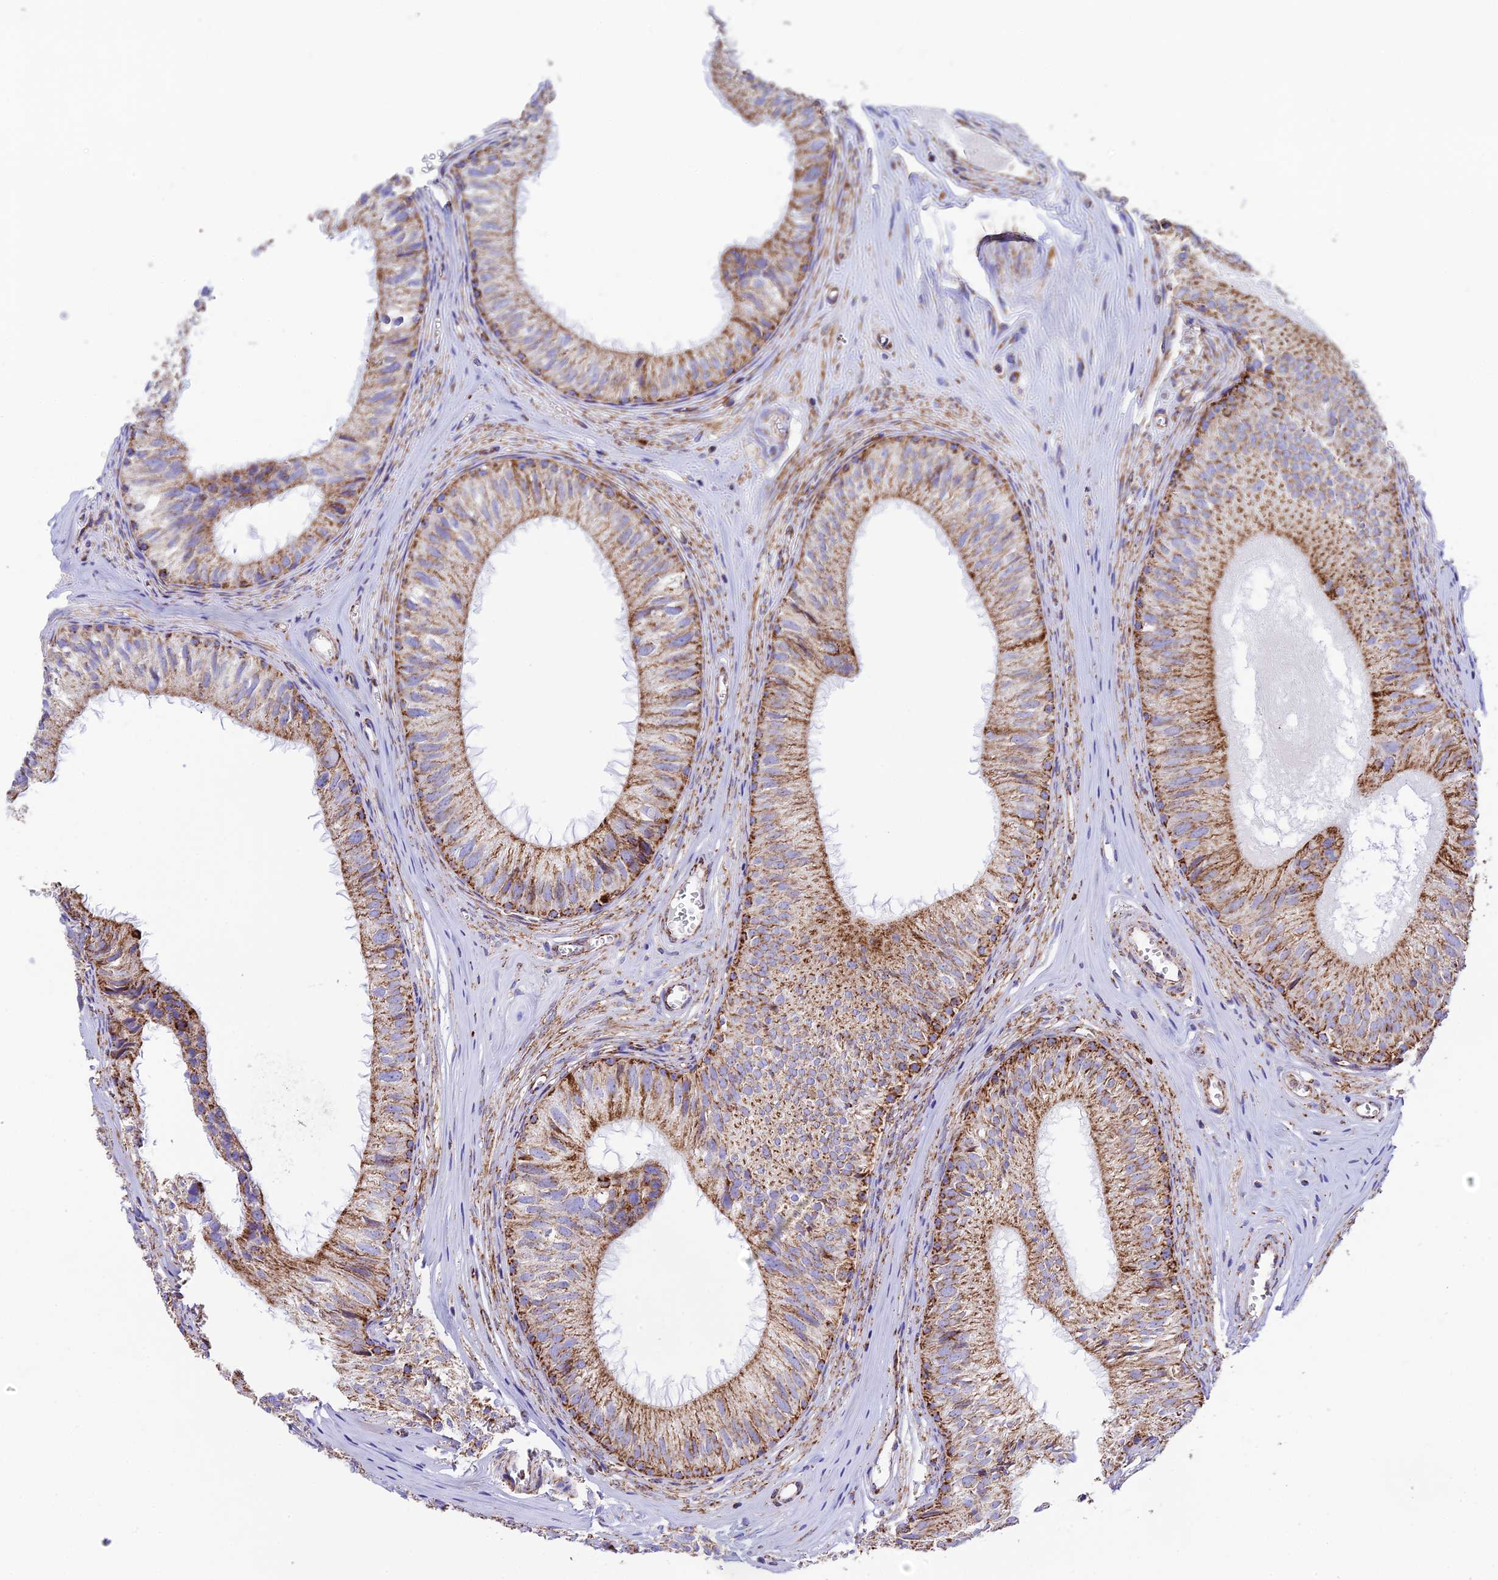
{"staining": {"intensity": "moderate", "quantity": ">75%", "location": "cytoplasmic/membranous"}, "tissue": "epididymis", "cell_type": "Glandular cells", "image_type": "normal", "snomed": [{"axis": "morphology", "description": "Normal tissue, NOS"}, {"axis": "topography", "description": "Epididymis"}], "caption": "A medium amount of moderate cytoplasmic/membranous positivity is identified in approximately >75% of glandular cells in normal epididymis.", "gene": "CHCHD3", "patient": {"sex": "male", "age": 36}}